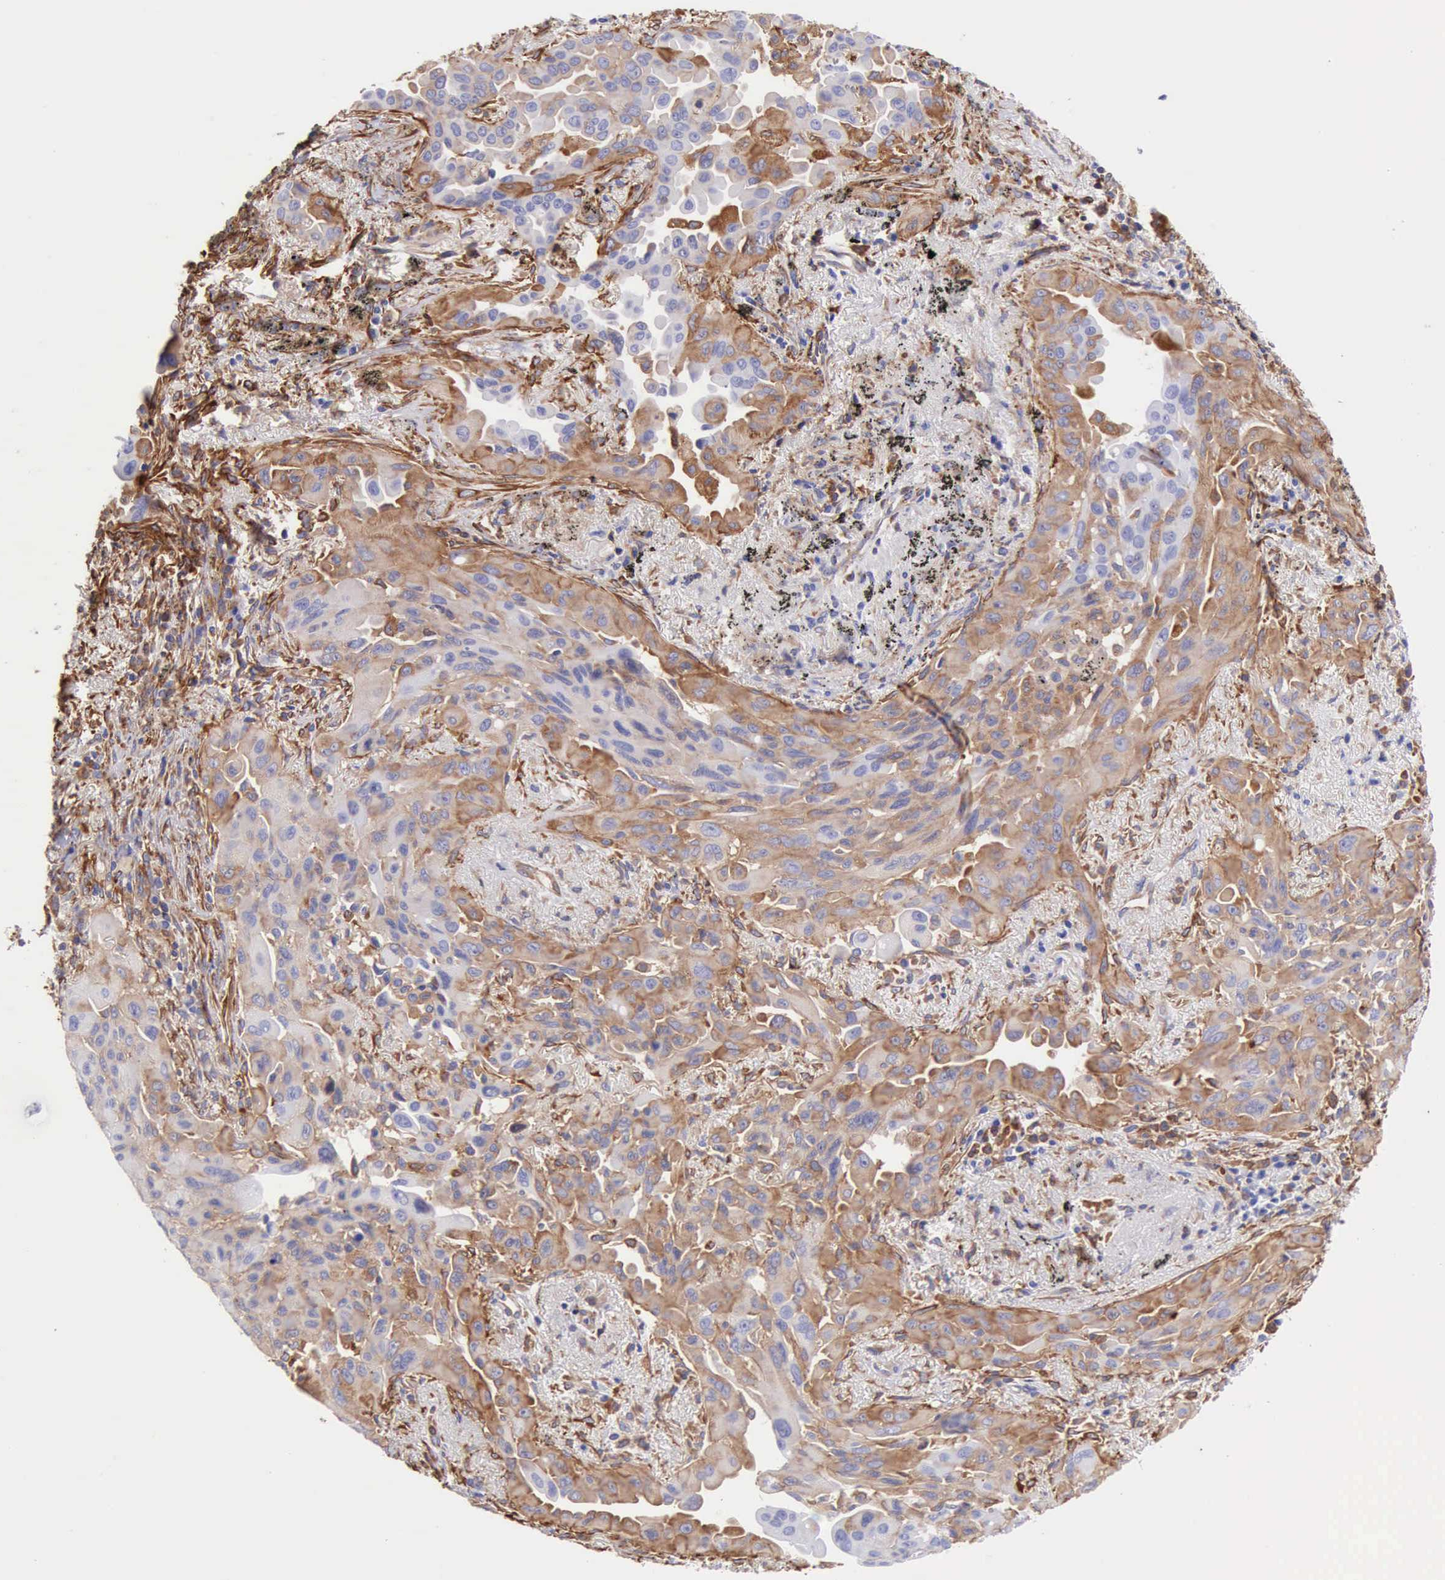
{"staining": {"intensity": "moderate", "quantity": "25%-75%", "location": "cytoplasmic/membranous"}, "tissue": "lung cancer", "cell_type": "Tumor cells", "image_type": "cancer", "snomed": [{"axis": "morphology", "description": "Adenocarcinoma, NOS"}, {"axis": "topography", "description": "Lung"}], "caption": "A histopathology image of human lung cancer (adenocarcinoma) stained for a protein reveals moderate cytoplasmic/membranous brown staining in tumor cells. The protein of interest is shown in brown color, while the nuclei are stained blue.", "gene": "FLNA", "patient": {"sex": "male", "age": 68}}